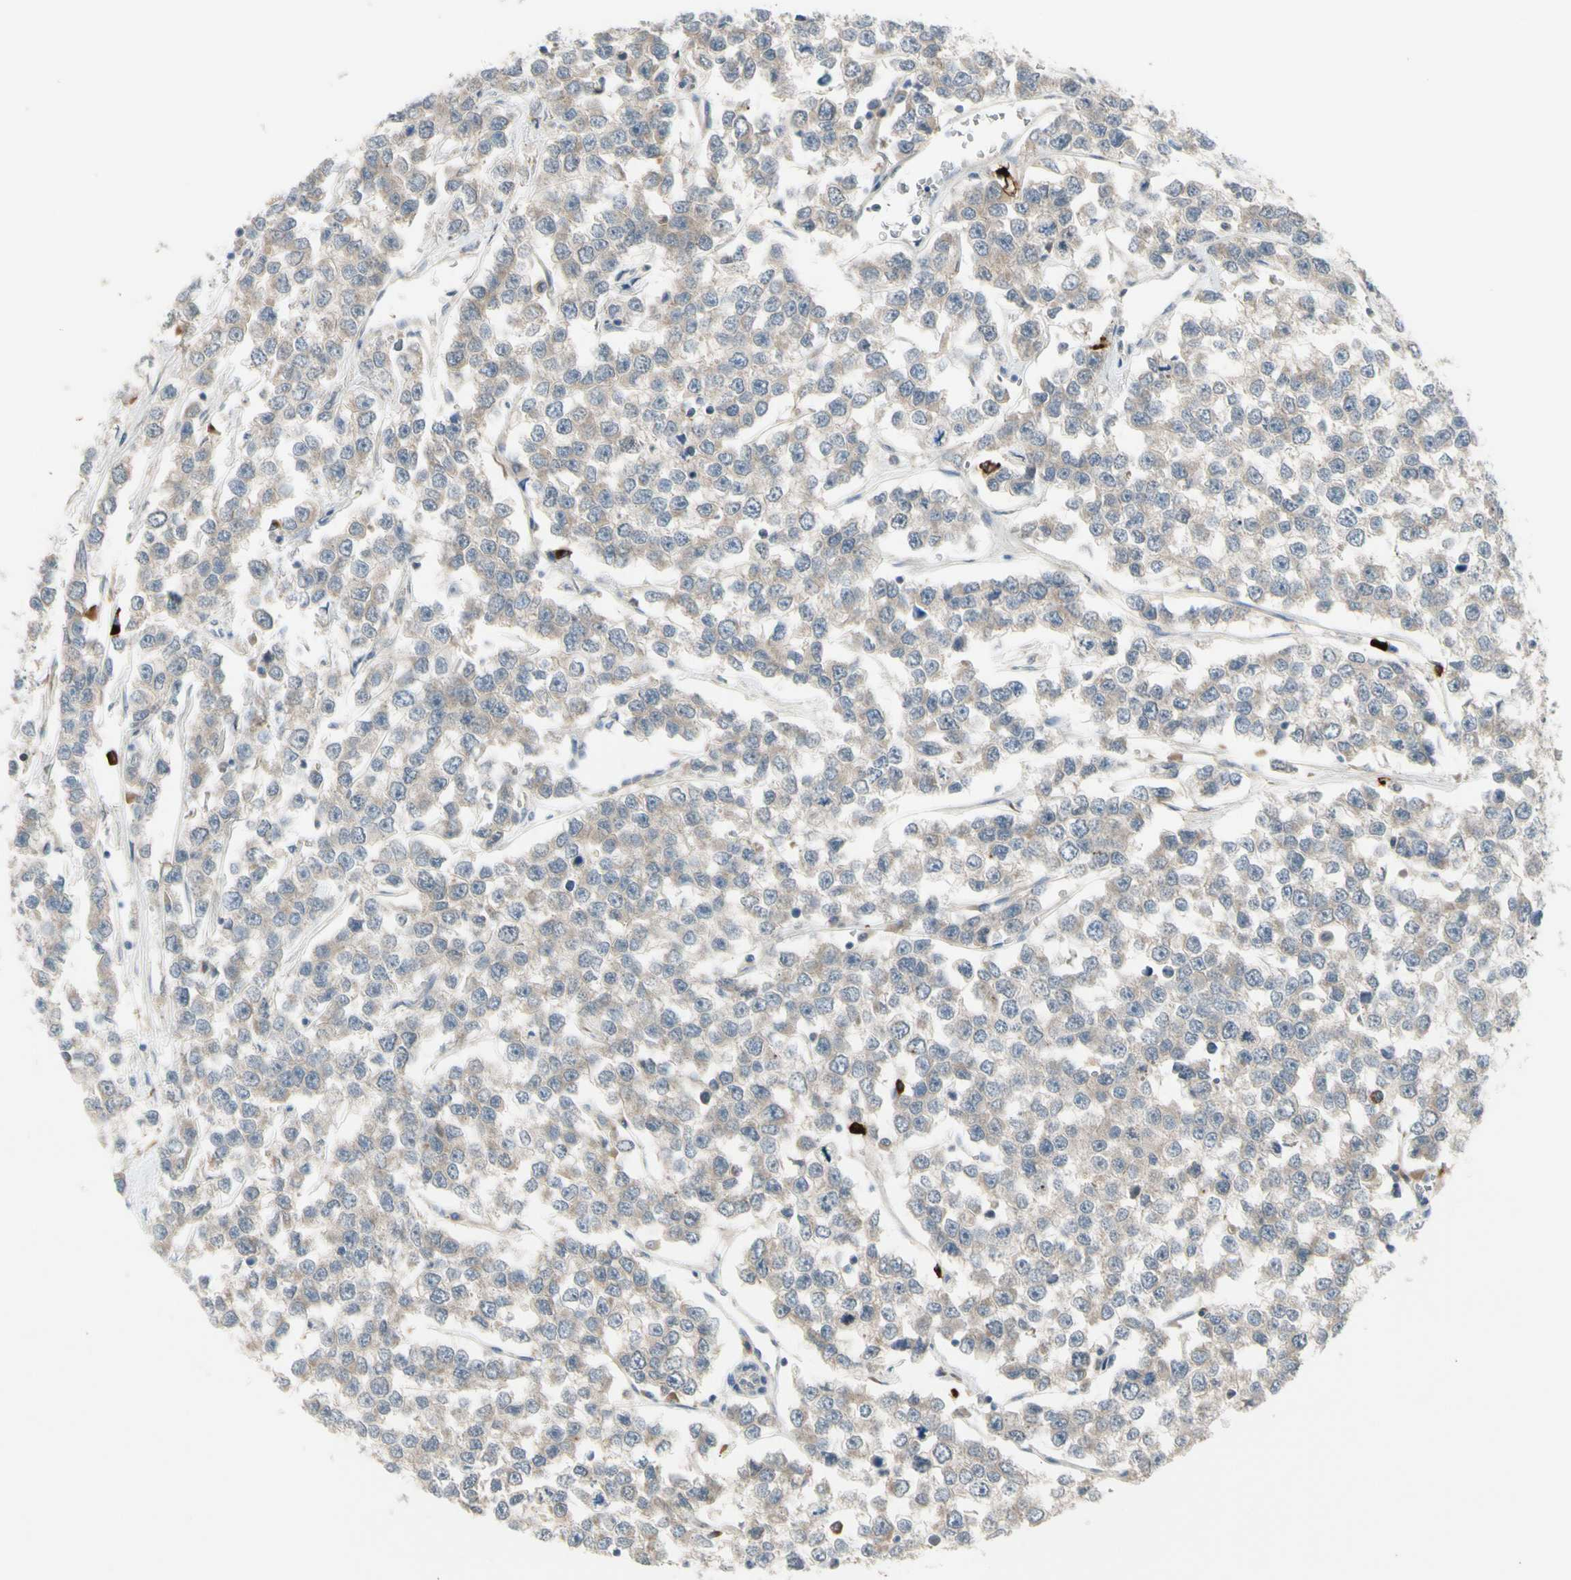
{"staining": {"intensity": "weak", "quantity": "25%-75%", "location": "cytoplasmic/membranous"}, "tissue": "testis cancer", "cell_type": "Tumor cells", "image_type": "cancer", "snomed": [{"axis": "morphology", "description": "Seminoma, NOS"}, {"axis": "morphology", "description": "Carcinoma, Embryonal, NOS"}, {"axis": "topography", "description": "Testis"}], "caption": "The immunohistochemical stain highlights weak cytoplasmic/membranous positivity in tumor cells of testis cancer (seminoma) tissue.", "gene": "GALNT5", "patient": {"sex": "male", "age": 52}}